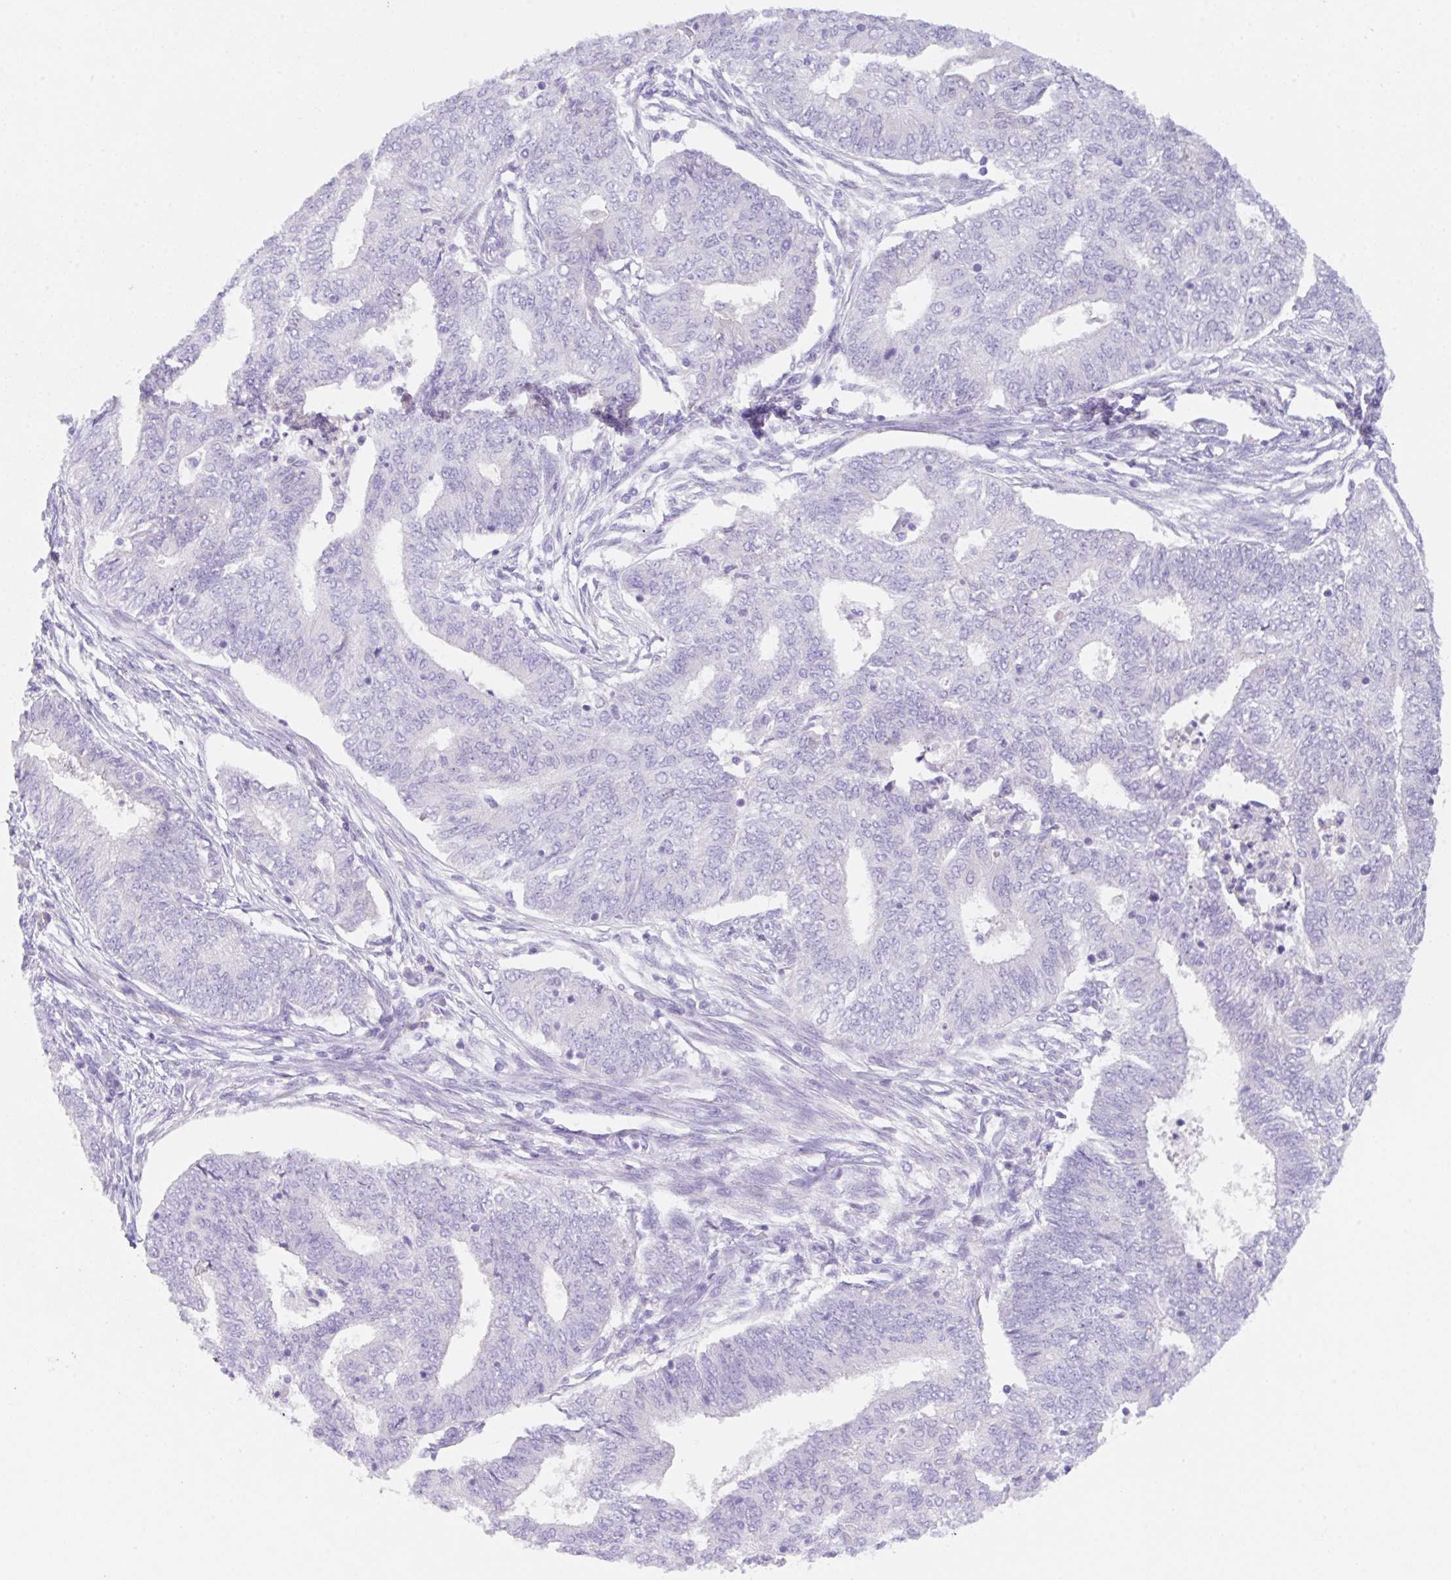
{"staining": {"intensity": "negative", "quantity": "none", "location": "none"}, "tissue": "endometrial cancer", "cell_type": "Tumor cells", "image_type": "cancer", "snomed": [{"axis": "morphology", "description": "Adenocarcinoma, NOS"}, {"axis": "topography", "description": "Endometrium"}], "caption": "Immunohistochemical staining of endometrial cancer (adenocarcinoma) exhibits no significant staining in tumor cells.", "gene": "KLK8", "patient": {"sex": "female", "age": 62}}